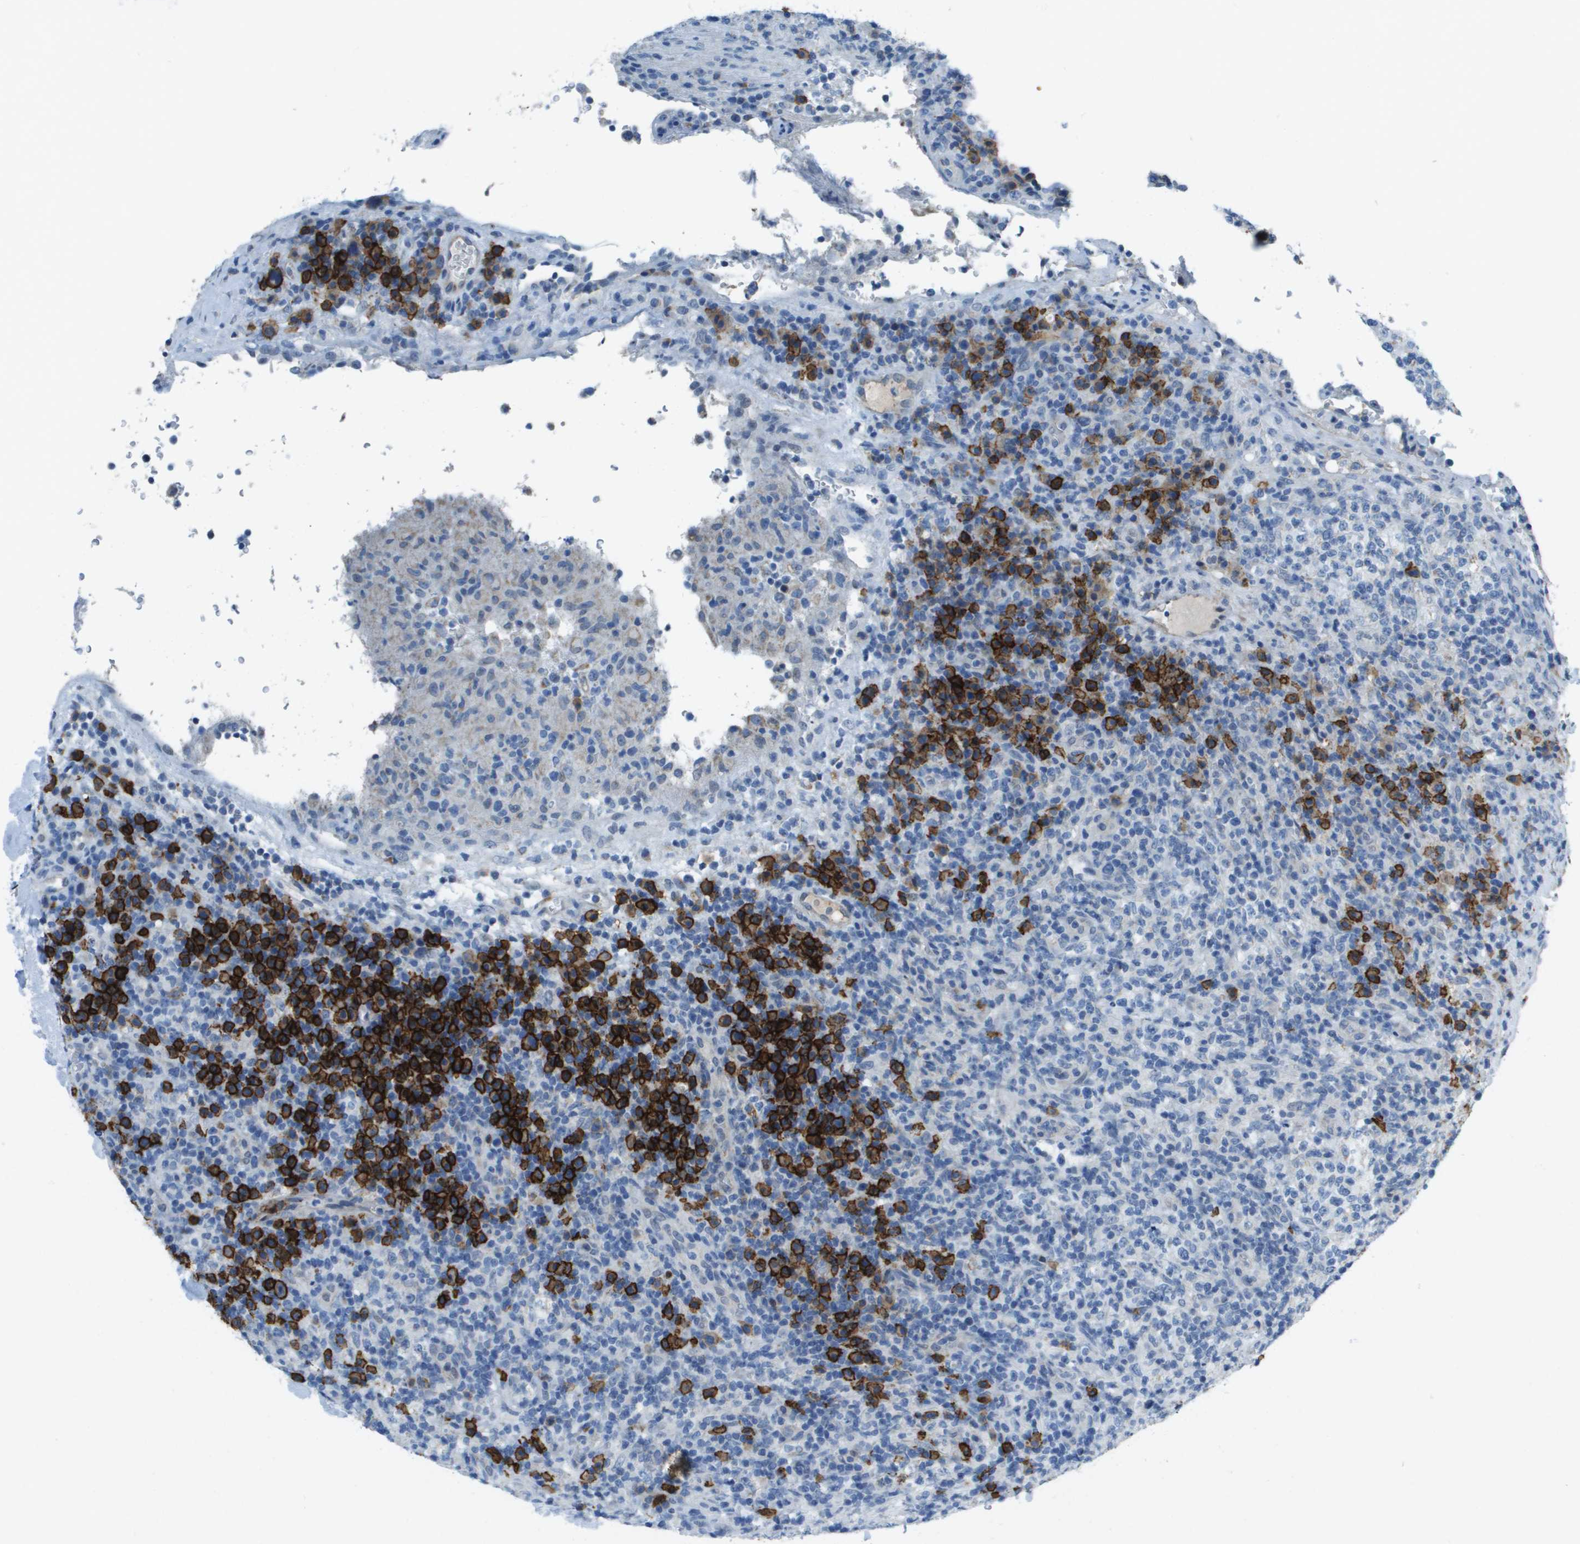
{"staining": {"intensity": "negative", "quantity": "none", "location": "none"}, "tissue": "lymphoma", "cell_type": "Tumor cells", "image_type": "cancer", "snomed": [{"axis": "morphology", "description": "Malignant lymphoma, non-Hodgkin's type, High grade"}, {"axis": "topography", "description": "Lymph node"}], "caption": "Protein analysis of lymphoma reveals no significant expression in tumor cells.", "gene": "SDC1", "patient": {"sex": "female", "age": 76}}